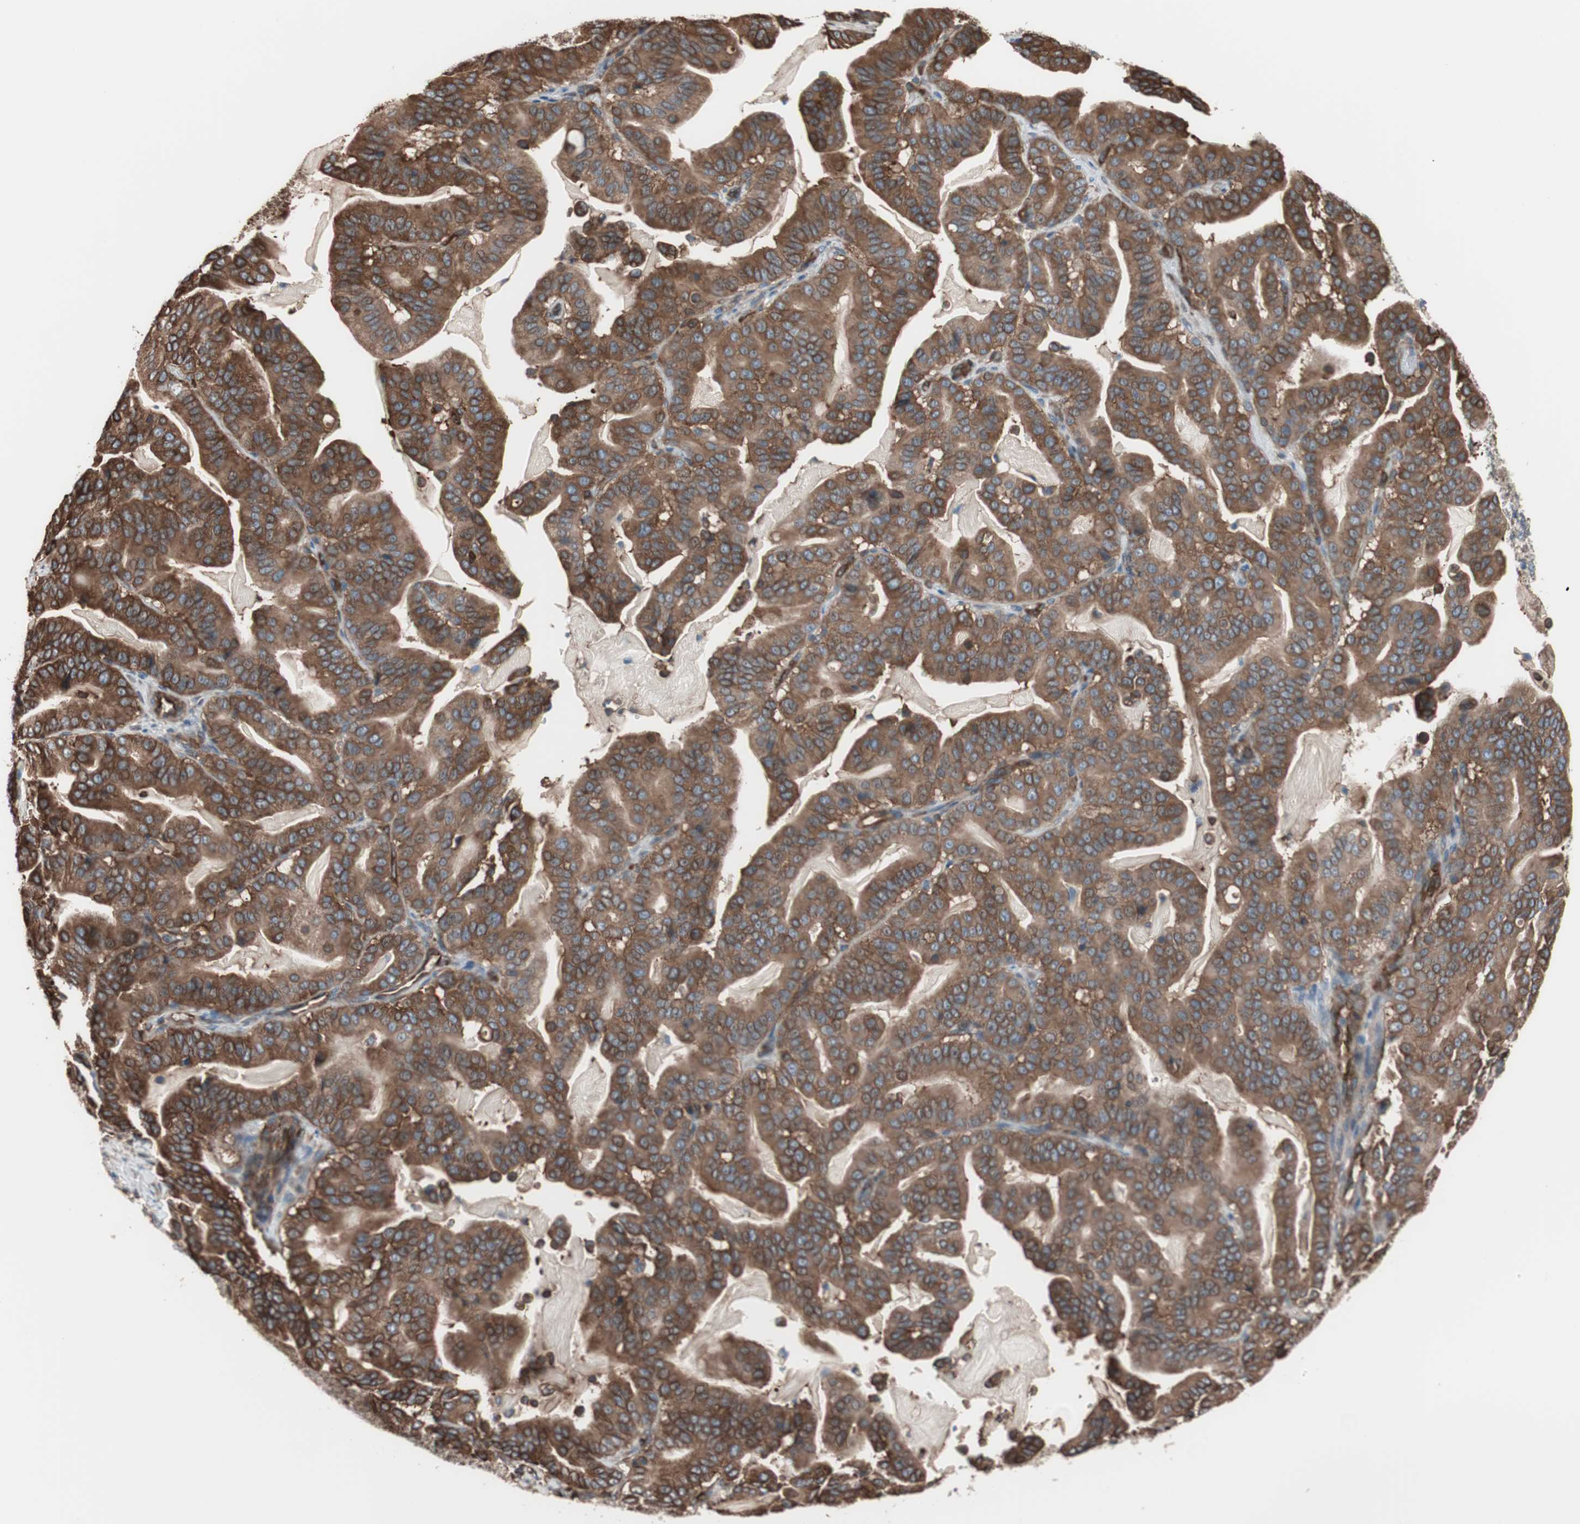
{"staining": {"intensity": "strong", "quantity": ">75%", "location": "cytoplasmic/membranous"}, "tissue": "pancreatic cancer", "cell_type": "Tumor cells", "image_type": "cancer", "snomed": [{"axis": "morphology", "description": "Adenocarcinoma, NOS"}, {"axis": "topography", "description": "Pancreas"}], "caption": "Human adenocarcinoma (pancreatic) stained for a protein (brown) shows strong cytoplasmic/membranous positive positivity in approximately >75% of tumor cells.", "gene": "GPSM2", "patient": {"sex": "male", "age": 63}}